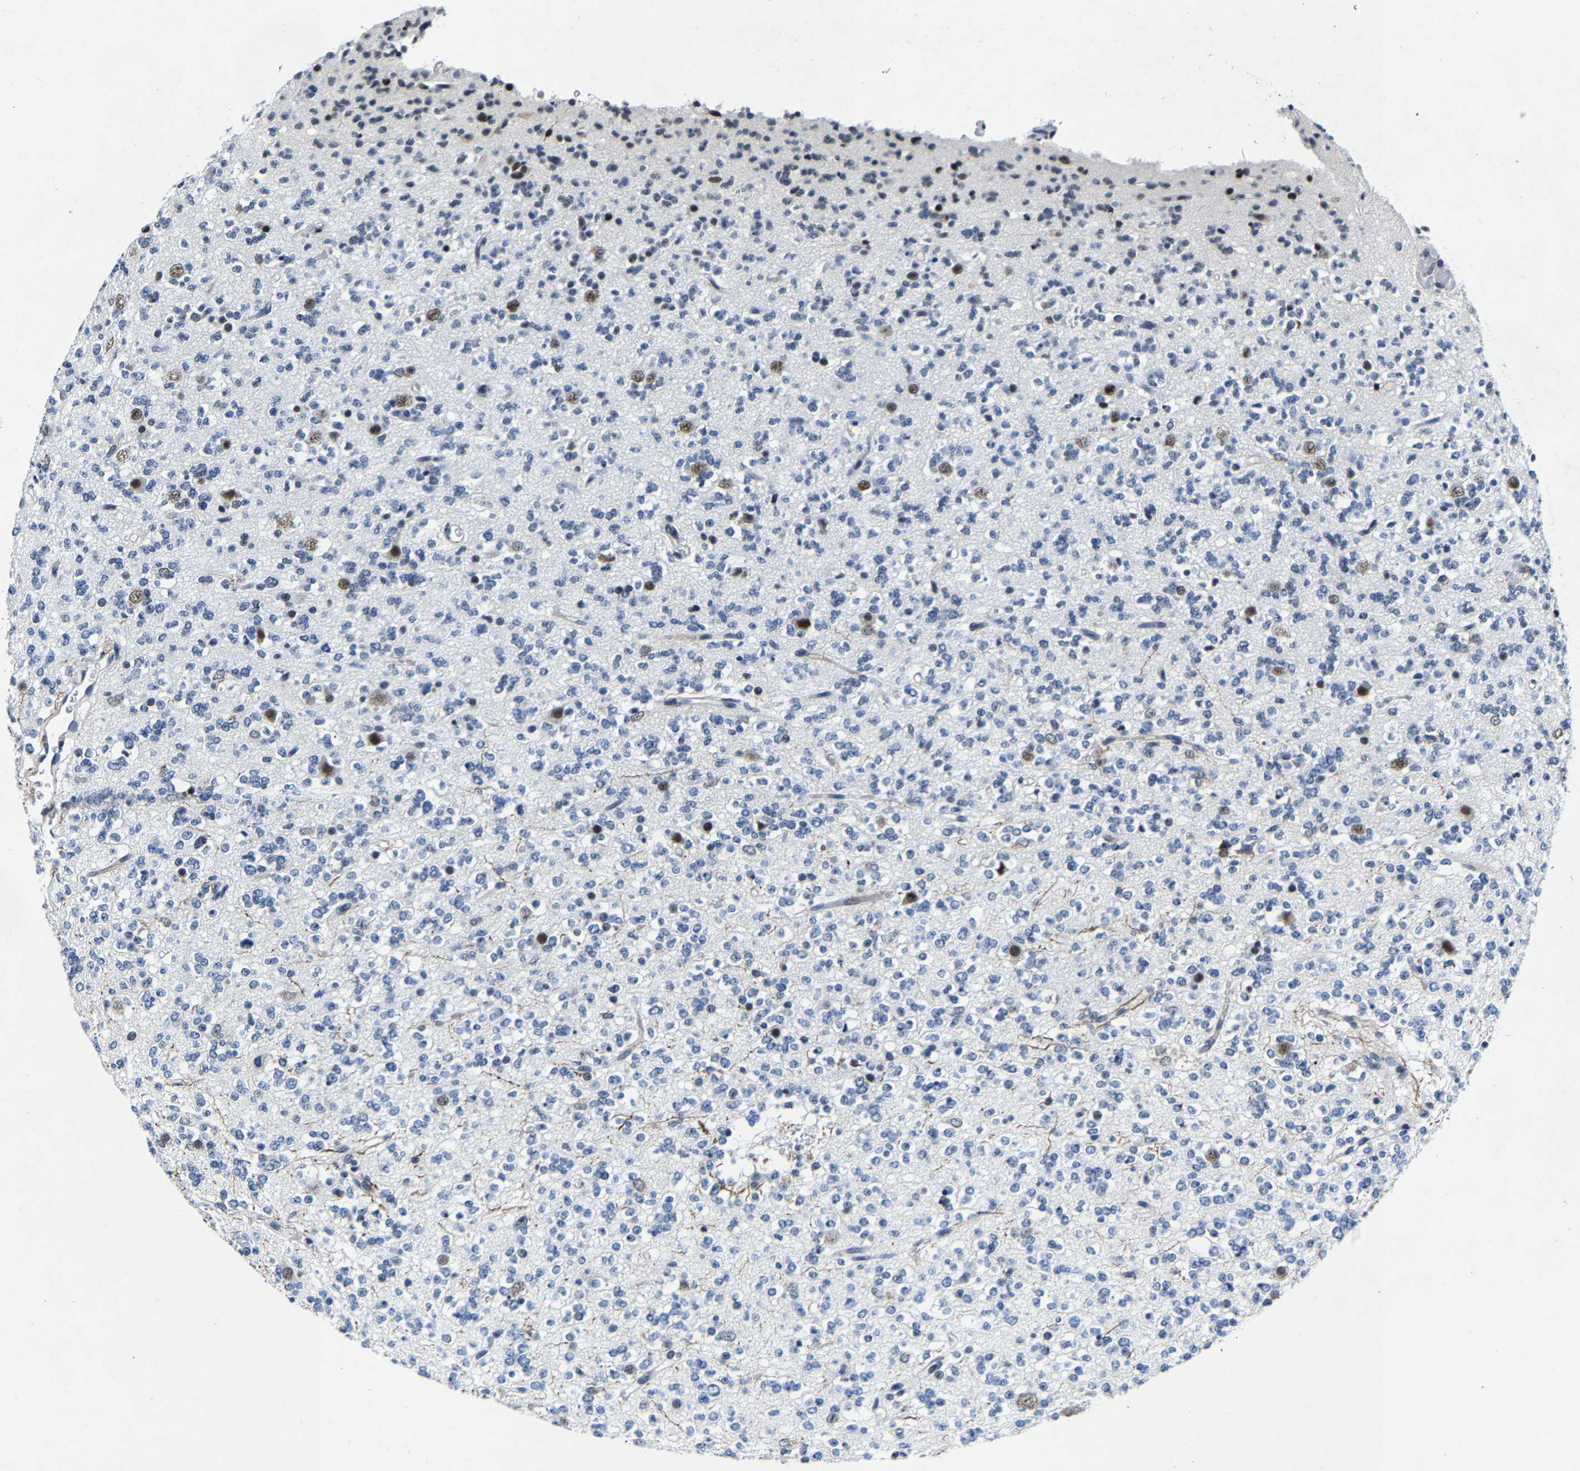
{"staining": {"intensity": "negative", "quantity": "none", "location": "none"}, "tissue": "glioma", "cell_type": "Tumor cells", "image_type": "cancer", "snomed": [{"axis": "morphology", "description": "Glioma, malignant, Low grade"}, {"axis": "topography", "description": "Brain"}], "caption": "This is a histopathology image of IHC staining of glioma, which shows no expression in tumor cells.", "gene": "UBN2", "patient": {"sex": "male", "age": 38}}